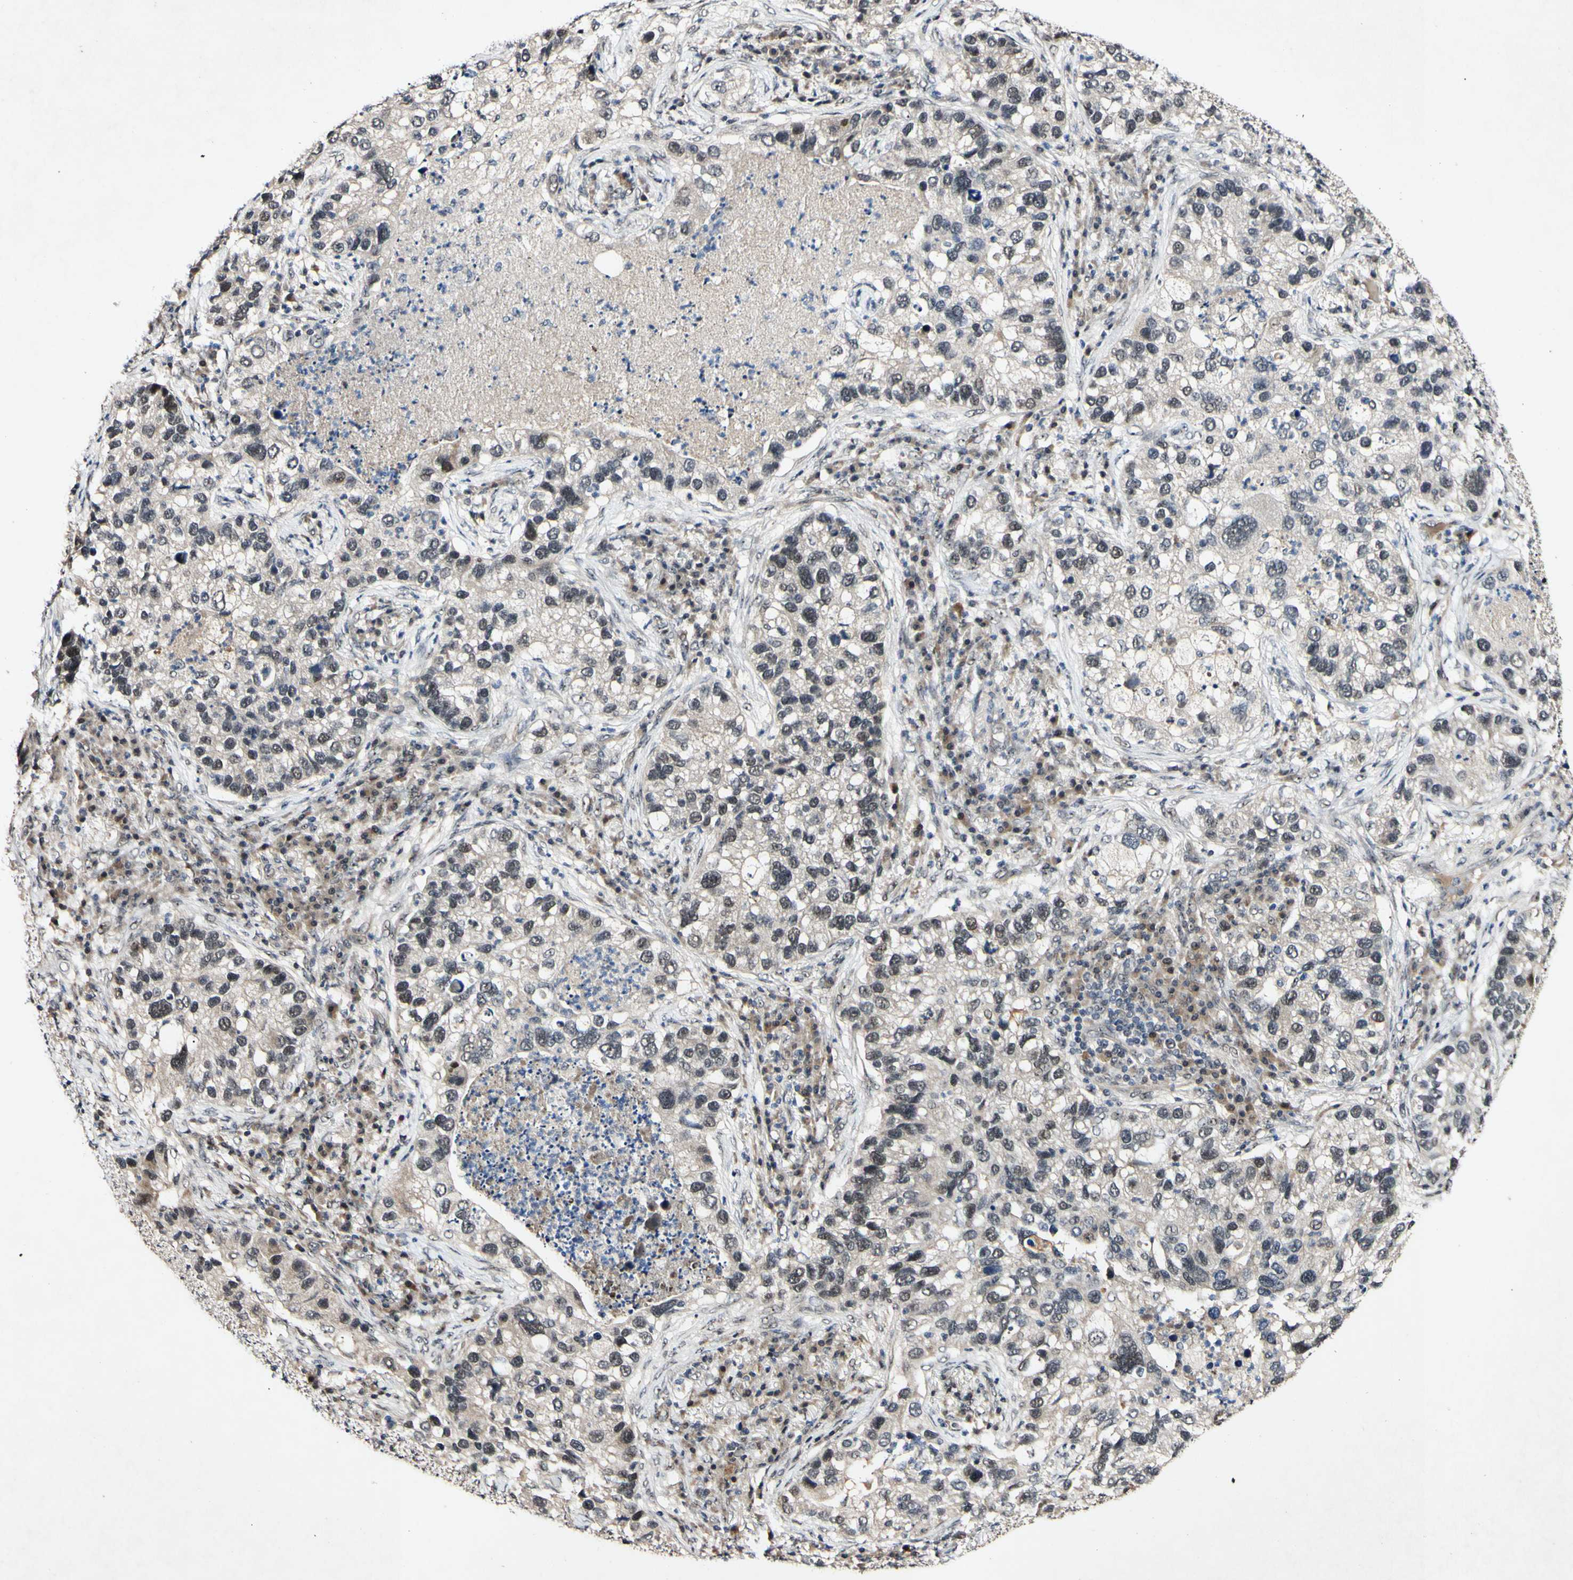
{"staining": {"intensity": "weak", "quantity": "25%-75%", "location": "cytoplasmic/membranous,nuclear"}, "tissue": "lung cancer", "cell_type": "Tumor cells", "image_type": "cancer", "snomed": [{"axis": "morphology", "description": "Normal tissue, NOS"}, {"axis": "morphology", "description": "Adenocarcinoma, NOS"}, {"axis": "topography", "description": "Bronchus"}, {"axis": "topography", "description": "Lung"}], "caption": "Weak cytoplasmic/membranous and nuclear staining for a protein is present in approximately 25%-75% of tumor cells of lung cancer (adenocarcinoma) using IHC.", "gene": "POLR2F", "patient": {"sex": "male", "age": 54}}